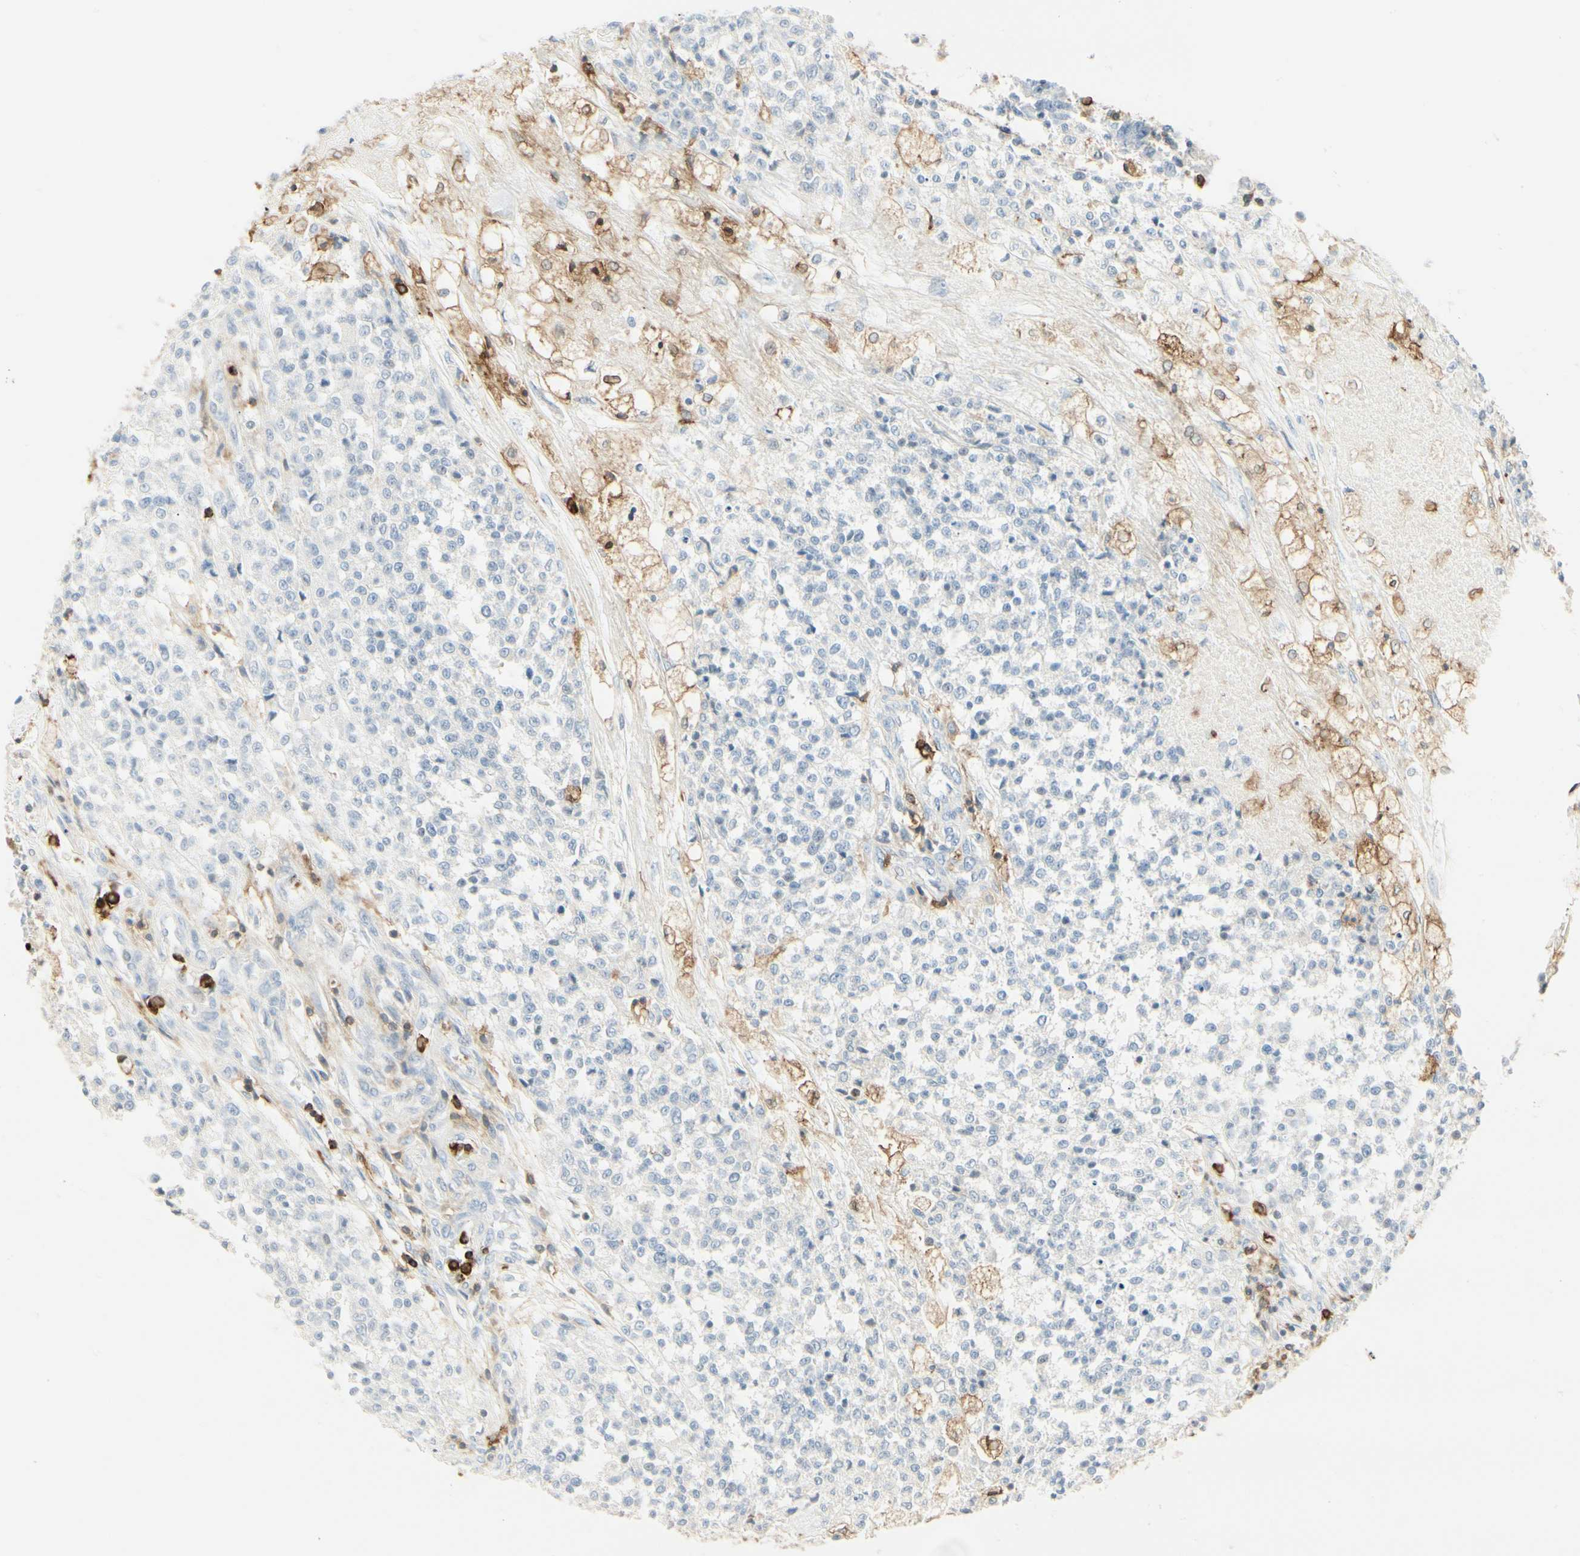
{"staining": {"intensity": "negative", "quantity": "none", "location": "none"}, "tissue": "testis cancer", "cell_type": "Tumor cells", "image_type": "cancer", "snomed": [{"axis": "morphology", "description": "Seminoma, NOS"}, {"axis": "topography", "description": "Testis"}], "caption": "Immunohistochemistry image of neoplastic tissue: testis cancer stained with DAB (3,3'-diaminobenzidine) demonstrates no significant protein positivity in tumor cells.", "gene": "ITGB2", "patient": {"sex": "male", "age": 59}}